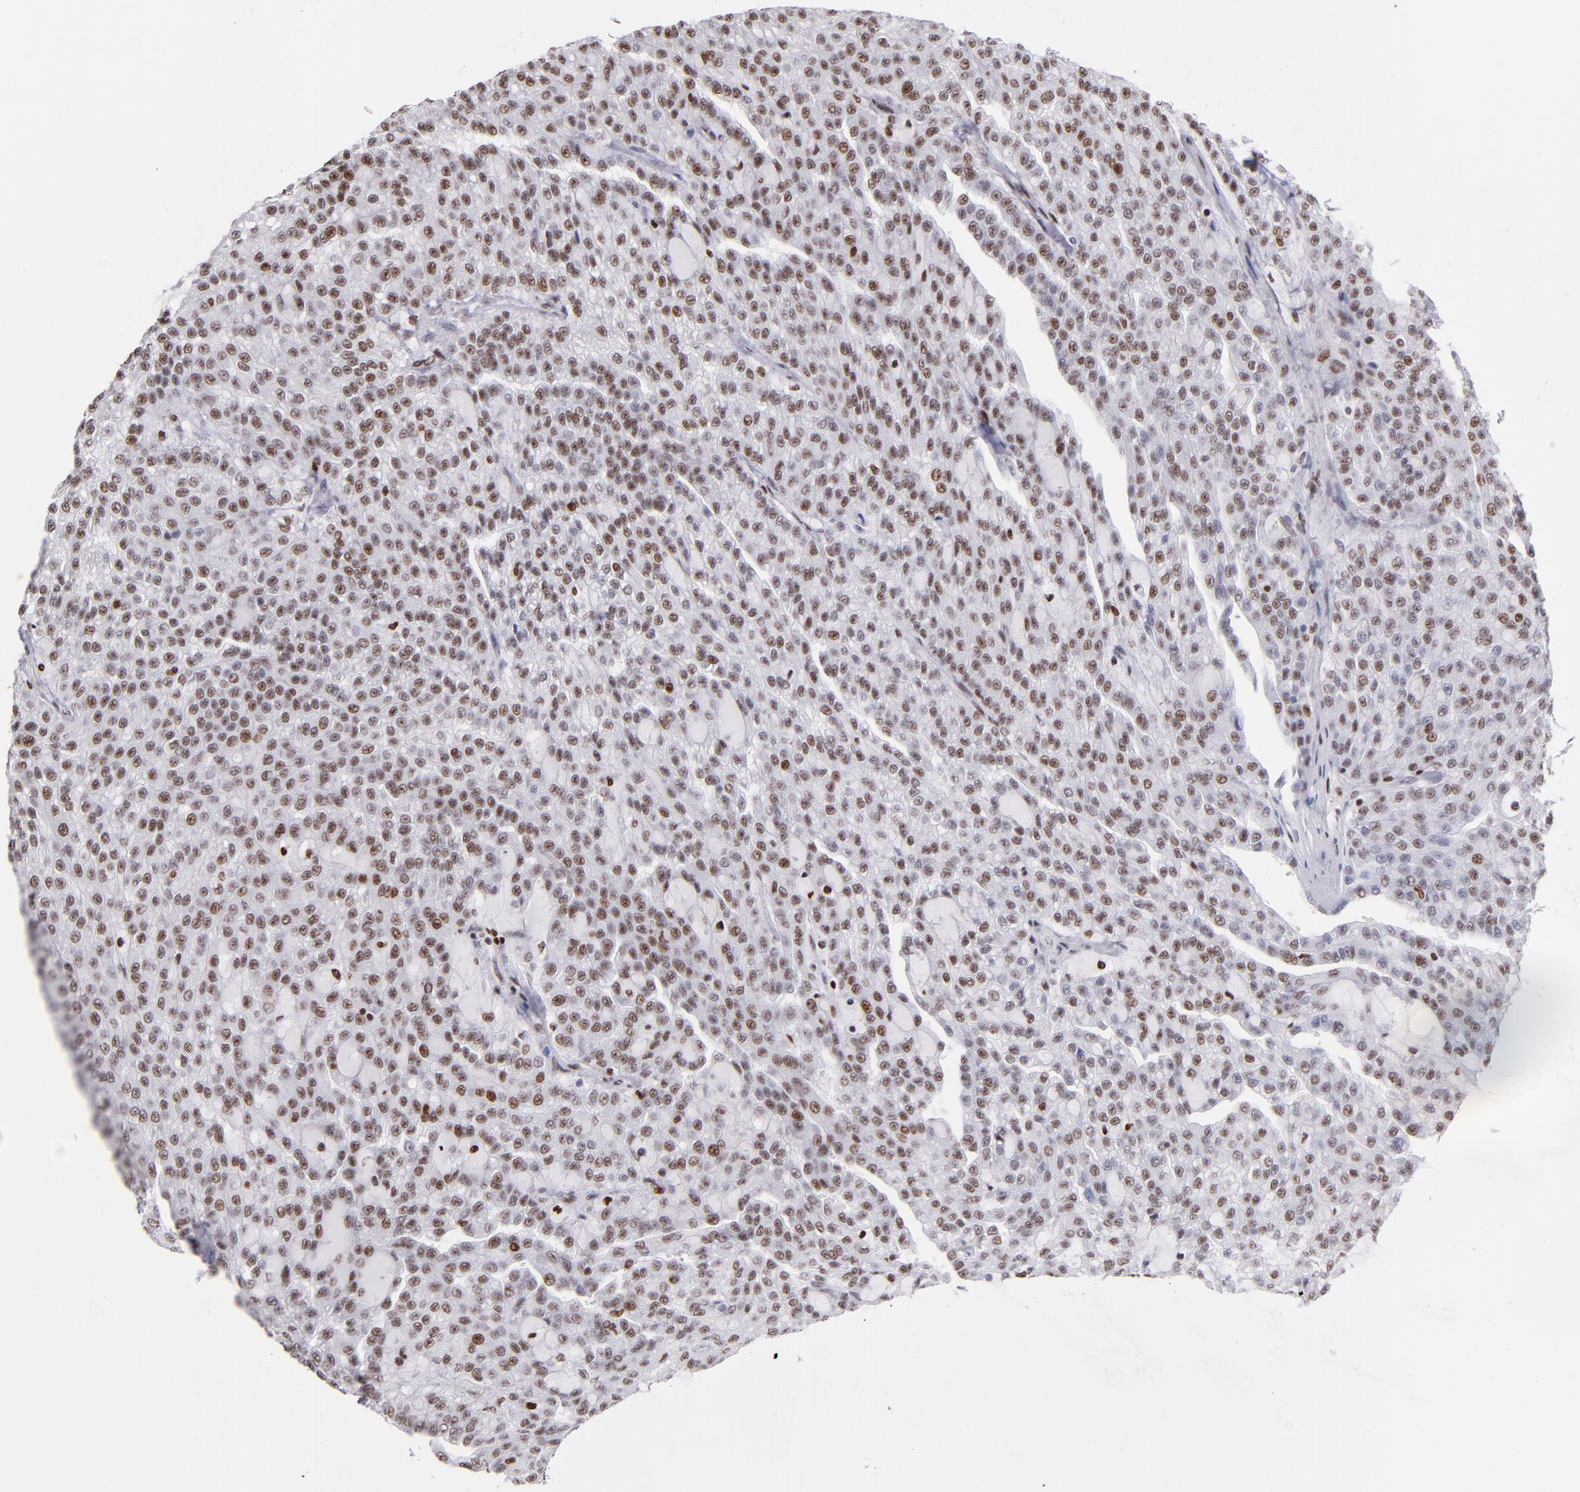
{"staining": {"intensity": "moderate", "quantity": "25%-75%", "location": "nuclear"}, "tissue": "renal cancer", "cell_type": "Tumor cells", "image_type": "cancer", "snomed": [{"axis": "morphology", "description": "Adenocarcinoma, NOS"}, {"axis": "topography", "description": "Kidney"}], "caption": "This is an image of immunohistochemistry (IHC) staining of renal cancer (adenocarcinoma), which shows moderate expression in the nuclear of tumor cells.", "gene": "POLA1", "patient": {"sex": "male", "age": 63}}